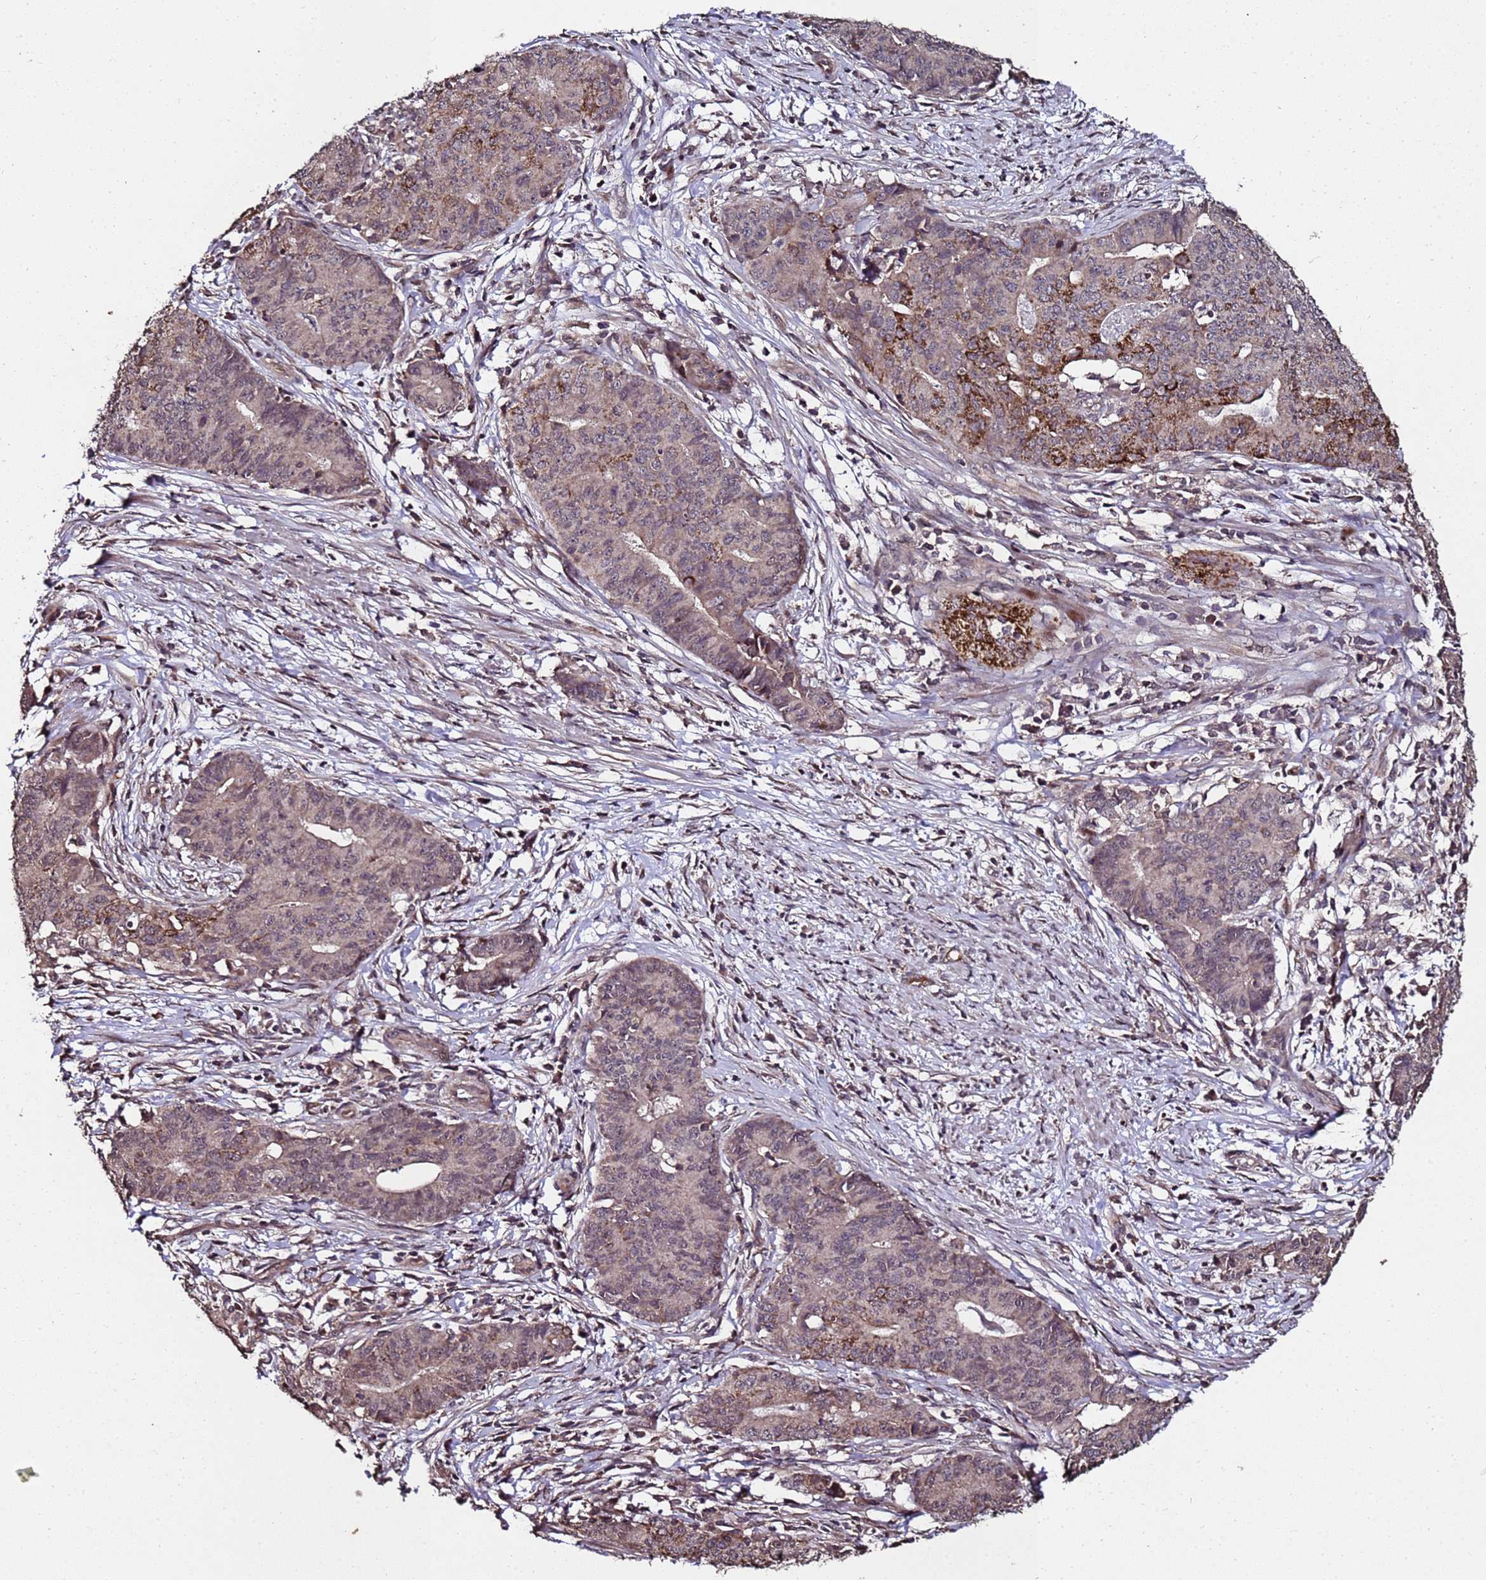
{"staining": {"intensity": "weak", "quantity": ">75%", "location": "cytoplasmic/membranous,nuclear"}, "tissue": "endometrial cancer", "cell_type": "Tumor cells", "image_type": "cancer", "snomed": [{"axis": "morphology", "description": "Adenocarcinoma, NOS"}, {"axis": "topography", "description": "Endometrium"}], "caption": "This micrograph displays endometrial cancer stained with immunohistochemistry (IHC) to label a protein in brown. The cytoplasmic/membranous and nuclear of tumor cells show weak positivity for the protein. Nuclei are counter-stained blue.", "gene": "PRODH", "patient": {"sex": "female", "age": 59}}